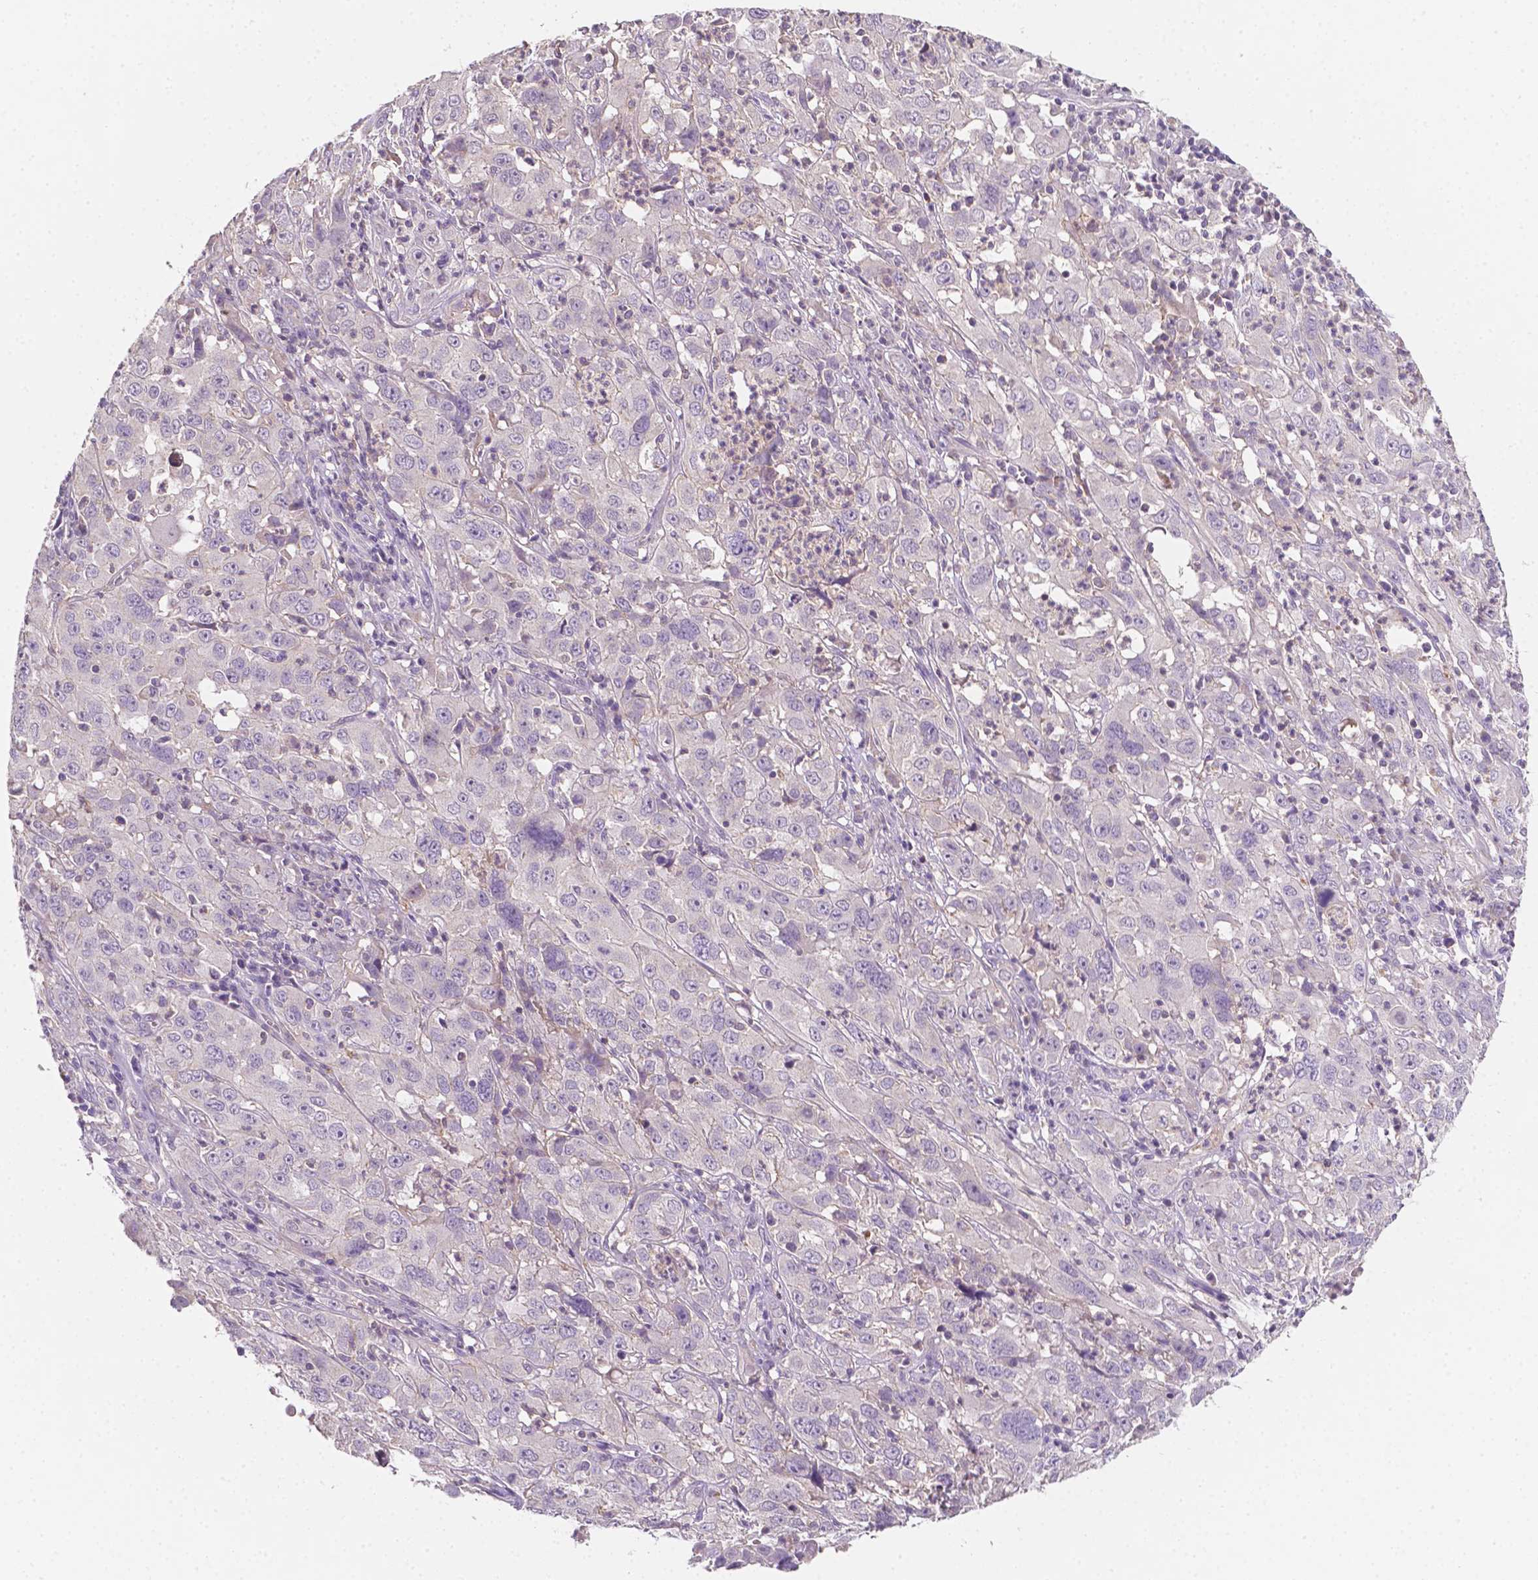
{"staining": {"intensity": "negative", "quantity": "none", "location": "none"}, "tissue": "cervical cancer", "cell_type": "Tumor cells", "image_type": "cancer", "snomed": [{"axis": "morphology", "description": "Squamous cell carcinoma, NOS"}, {"axis": "topography", "description": "Cervix"}], "caption": "High power microscopy image of an IHC micrograph of cervical cancer (squamous cell carcinoma), revealing no significant positivity in tumor cells. (DAB immunohistochemistry (IHC) visualized using brightfield microscopy, high magnification).", "gene": "EGFR", "patient": {"sex": "female", "age": 32}}